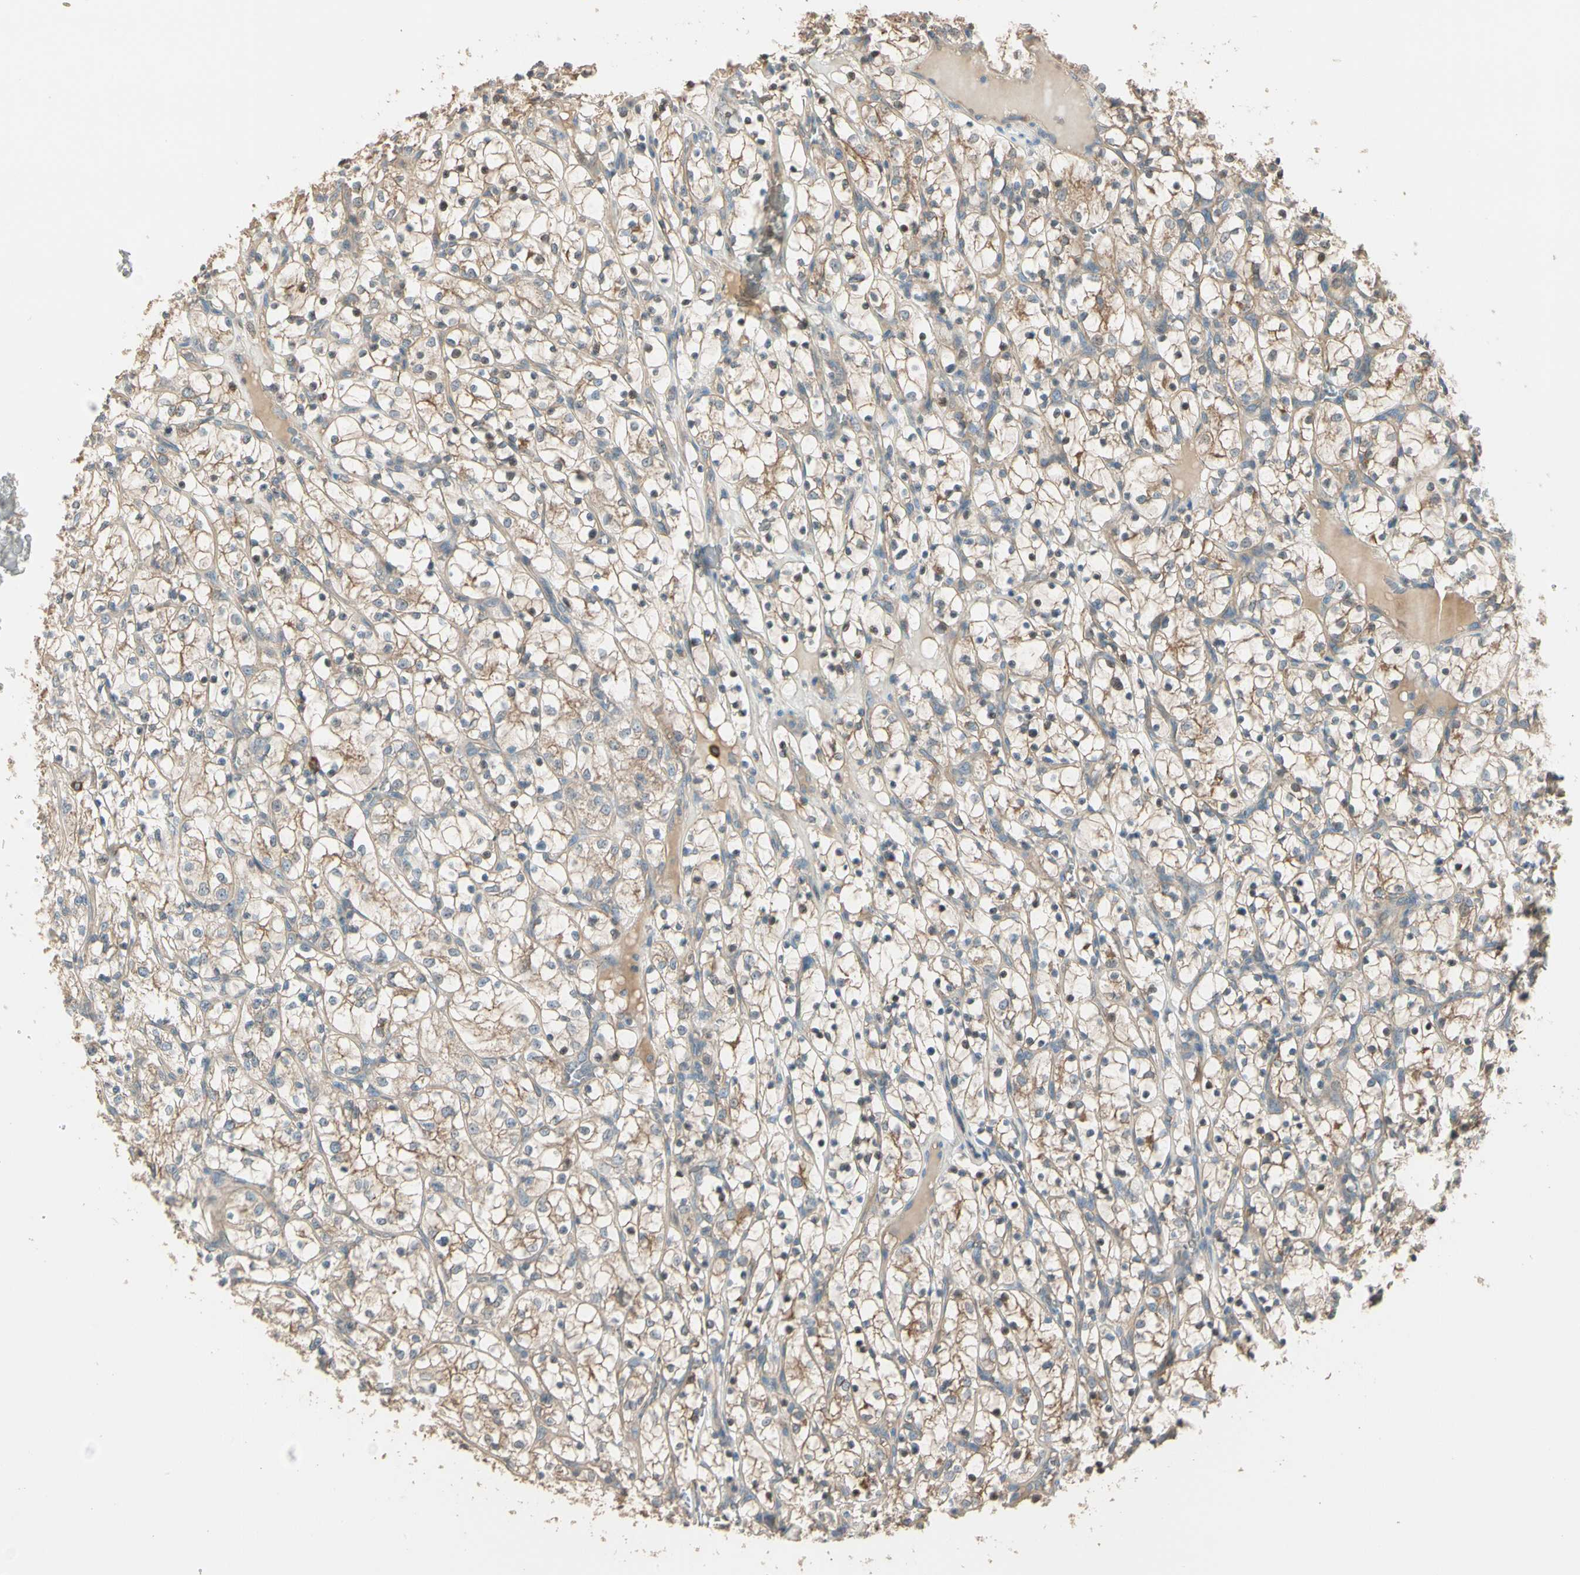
{"staining": {"intensity": "weak", "quantity": "25%-75%", "location": "cytoplasmic/membranous"}, "tissue": "renal cancer", "cell_type": "Tumor cells", "image_type": "cancer", "snomed": [{"axis": "morphology", "description": "Adenocarcinoma, NOS"}, {"axis": "topography", "description": "Kidney"}], "caption": "Human renal adenocarcinoma stained for a protein (brown) shows weak cytoplasmic/membranous positive staining in approximately 25%-75% of tumor cells.", "gene": "TNFRSF21", "patient": {"sex": "female", "age": 69}}